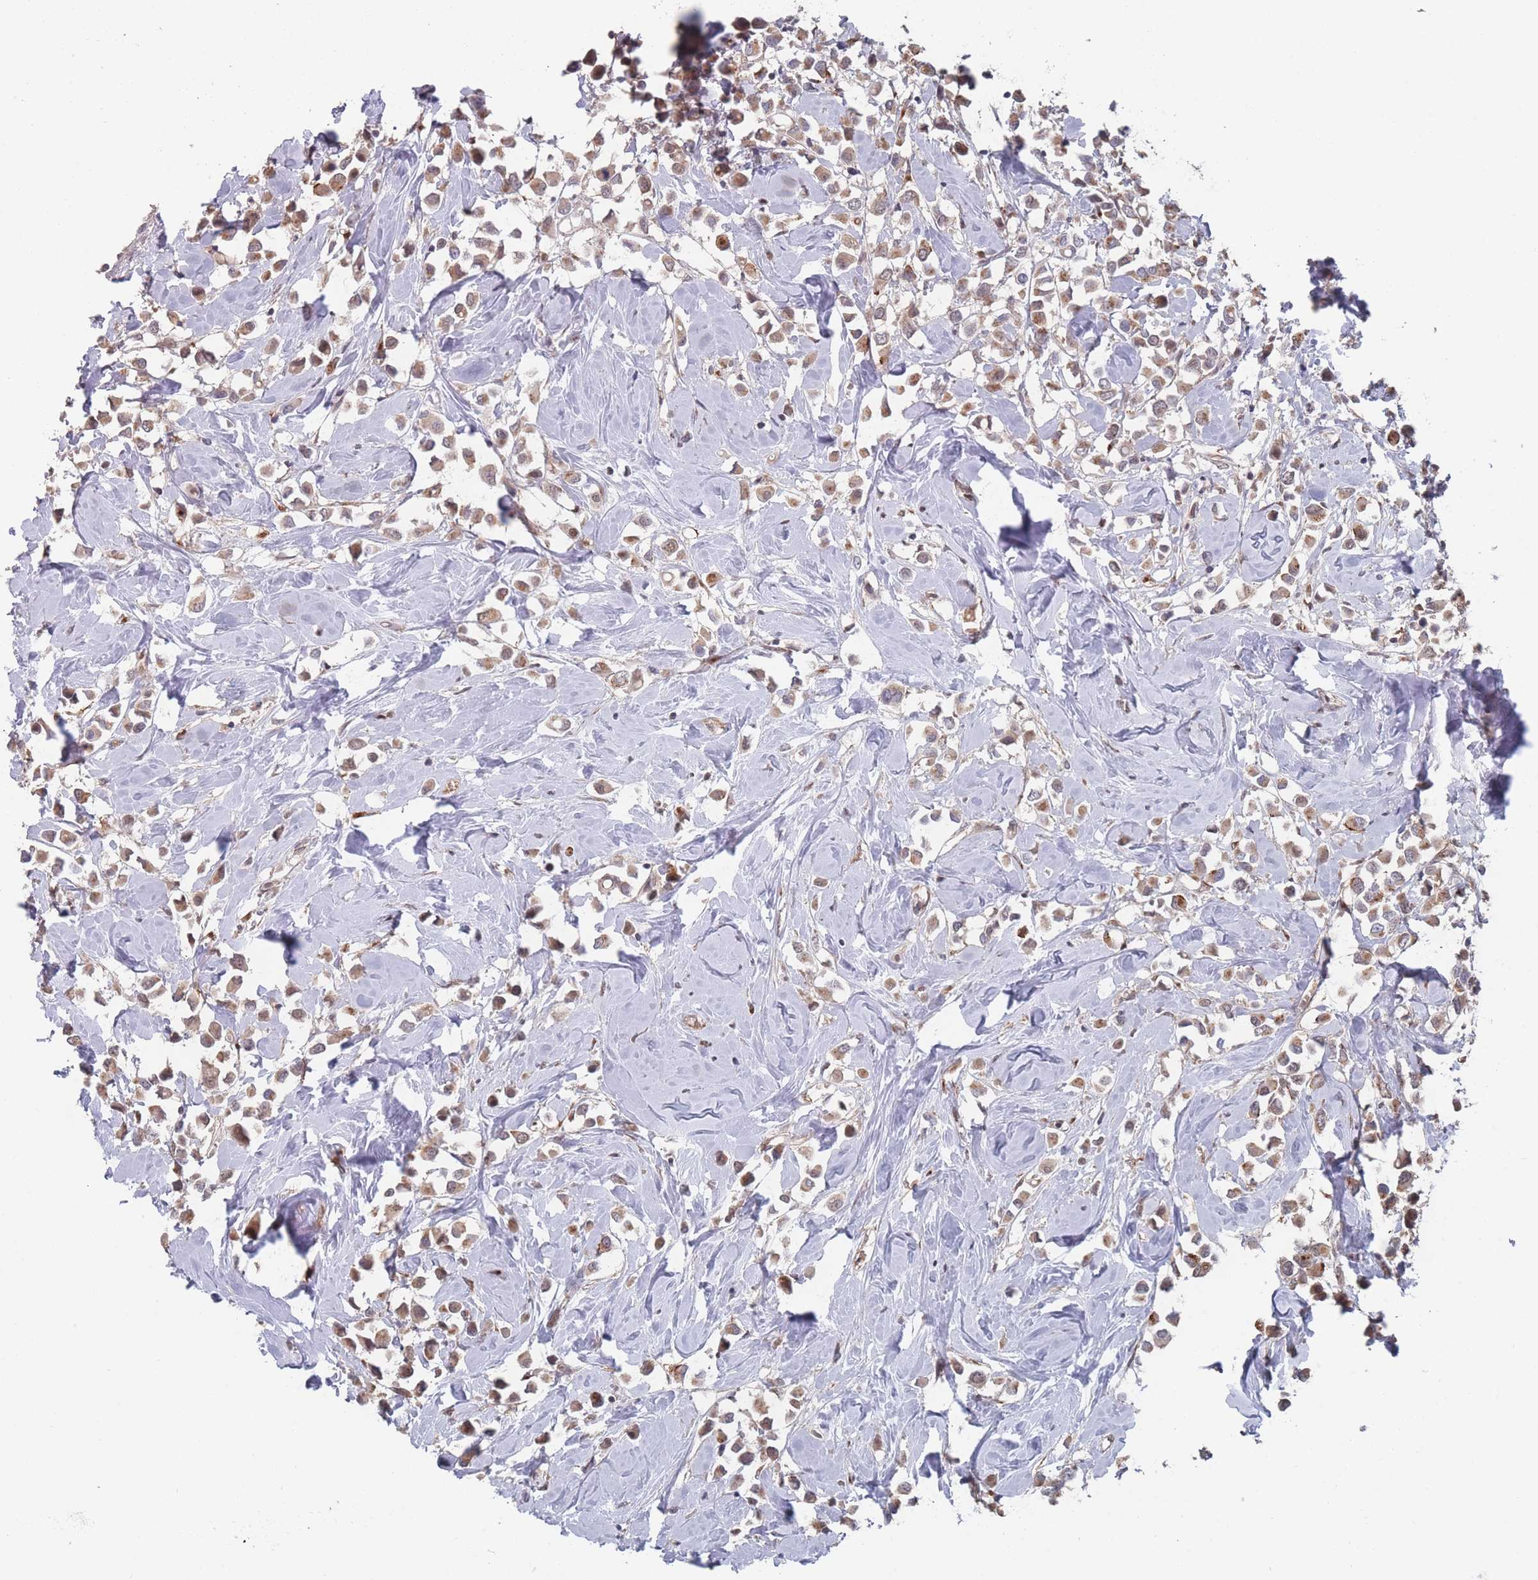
{"staining": {"intensity": "moderate", "quantity": ">75%", "location": "cytoplasmic/membranous"}, "tissue": "breast cancer", "cell_type": "Tumor cells", "image_type": "cancer", "snomed": [{"axis": "morphology", "description": "Duct carcinoma"}, {"axis": "topography", "description": "Breast"}], "caption": "IHC histopathology image of human breast invasive ductal carcinoma stained for a protein (brown), which displays medium levels of moderate cytoplasmic/membranous staining in about >75% of tumor cells.", "gene": "CNTRL", "patient": {"sex": "female", "age": 61}}